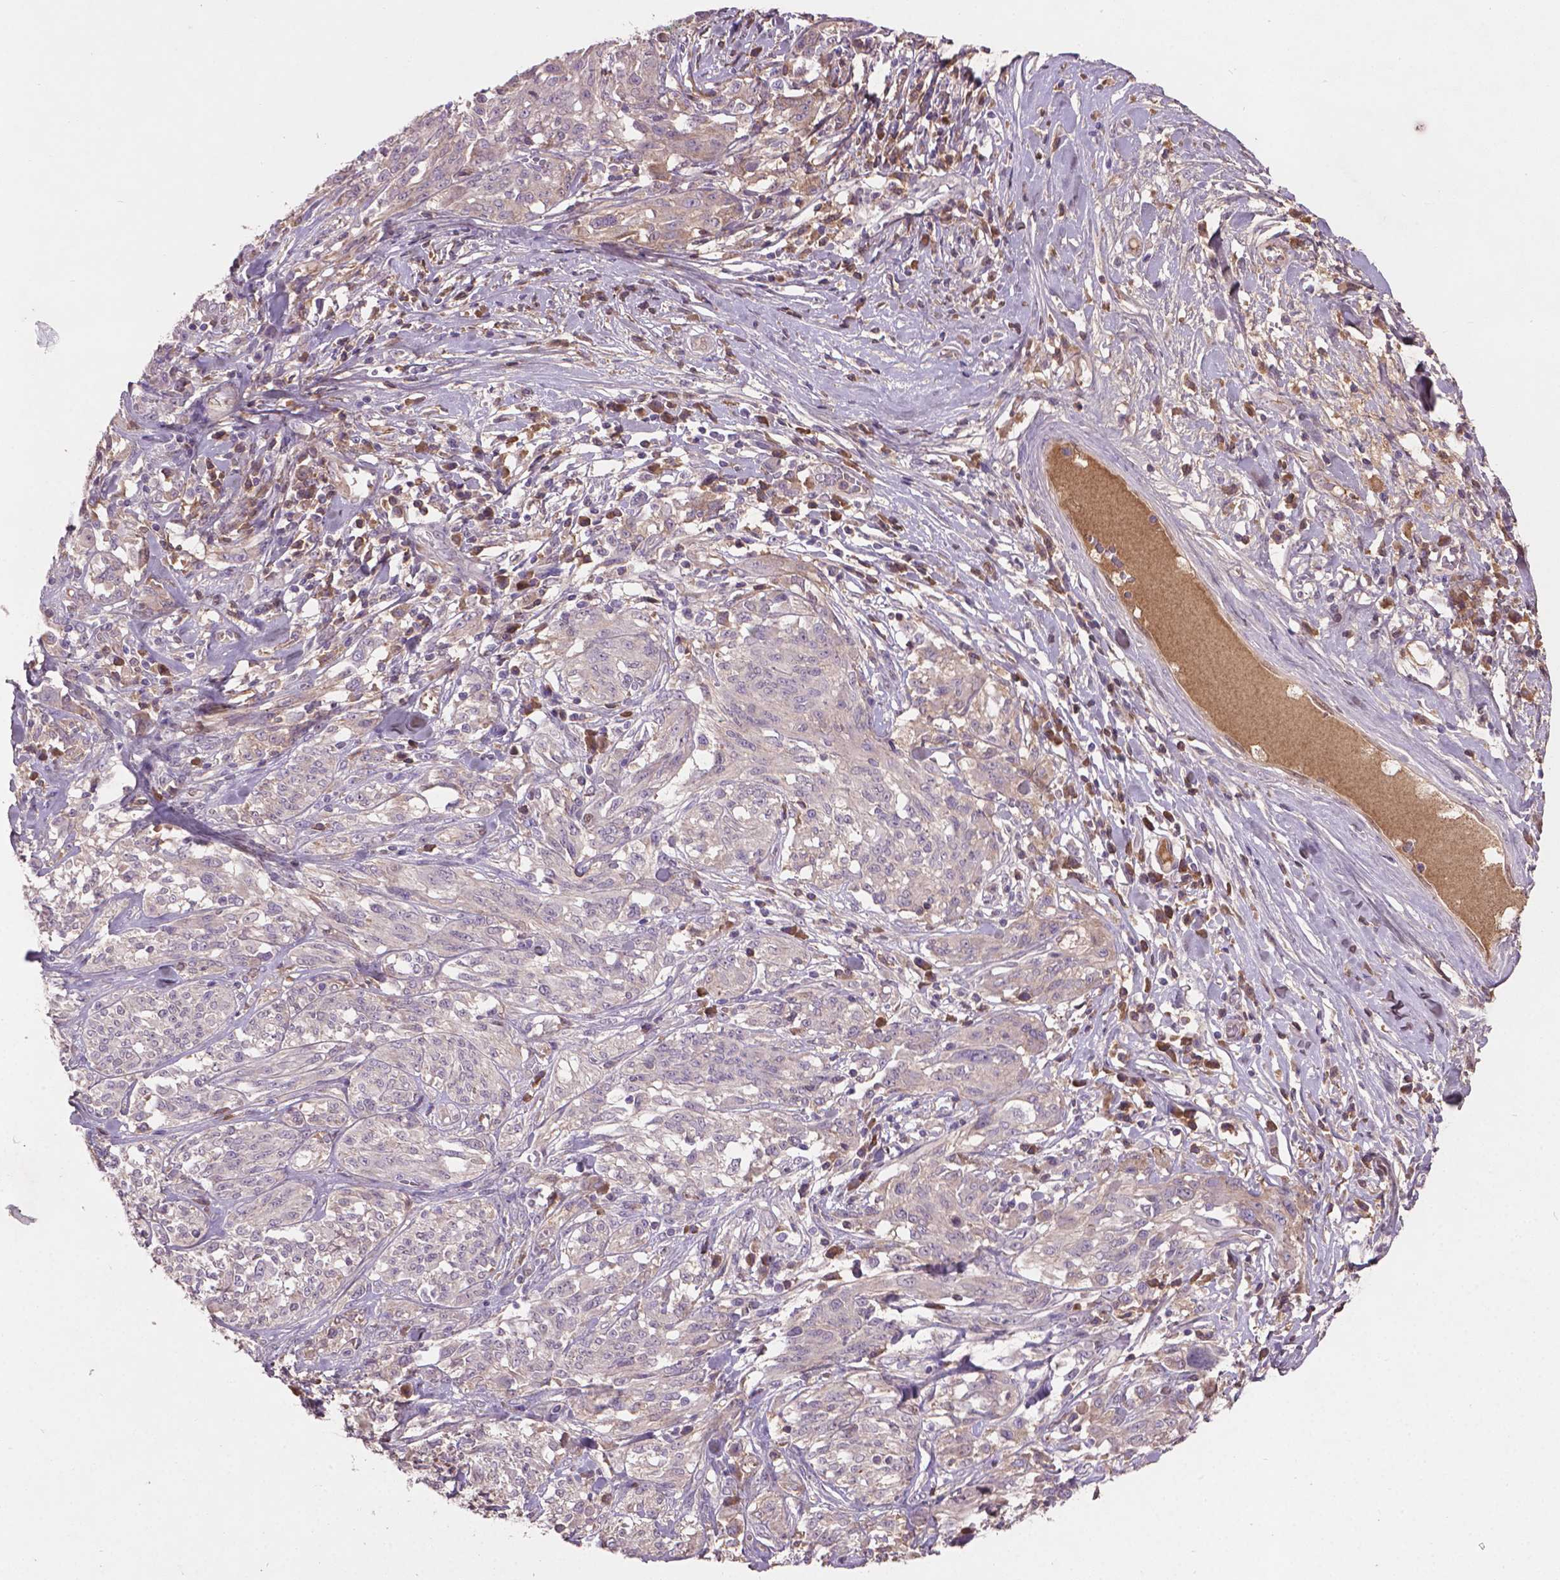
{"staining": {"intensity": "negative", "quantity": "none", "location": "none"}, "tissue": "melanoma", "cell_type": "Tumor cells", "image_type": "cancer", "snomed": [{"axis": "morphology", "description": "Malignant melanoma, NOS"}, {"axis": "topography", "description": "Skin"}], "caption": "Immunohistochemistry of melanoma demonstrates no positivity in tumor cells.", "gene": "SOX17", "patient": {"sex": "female", "age": 91}}